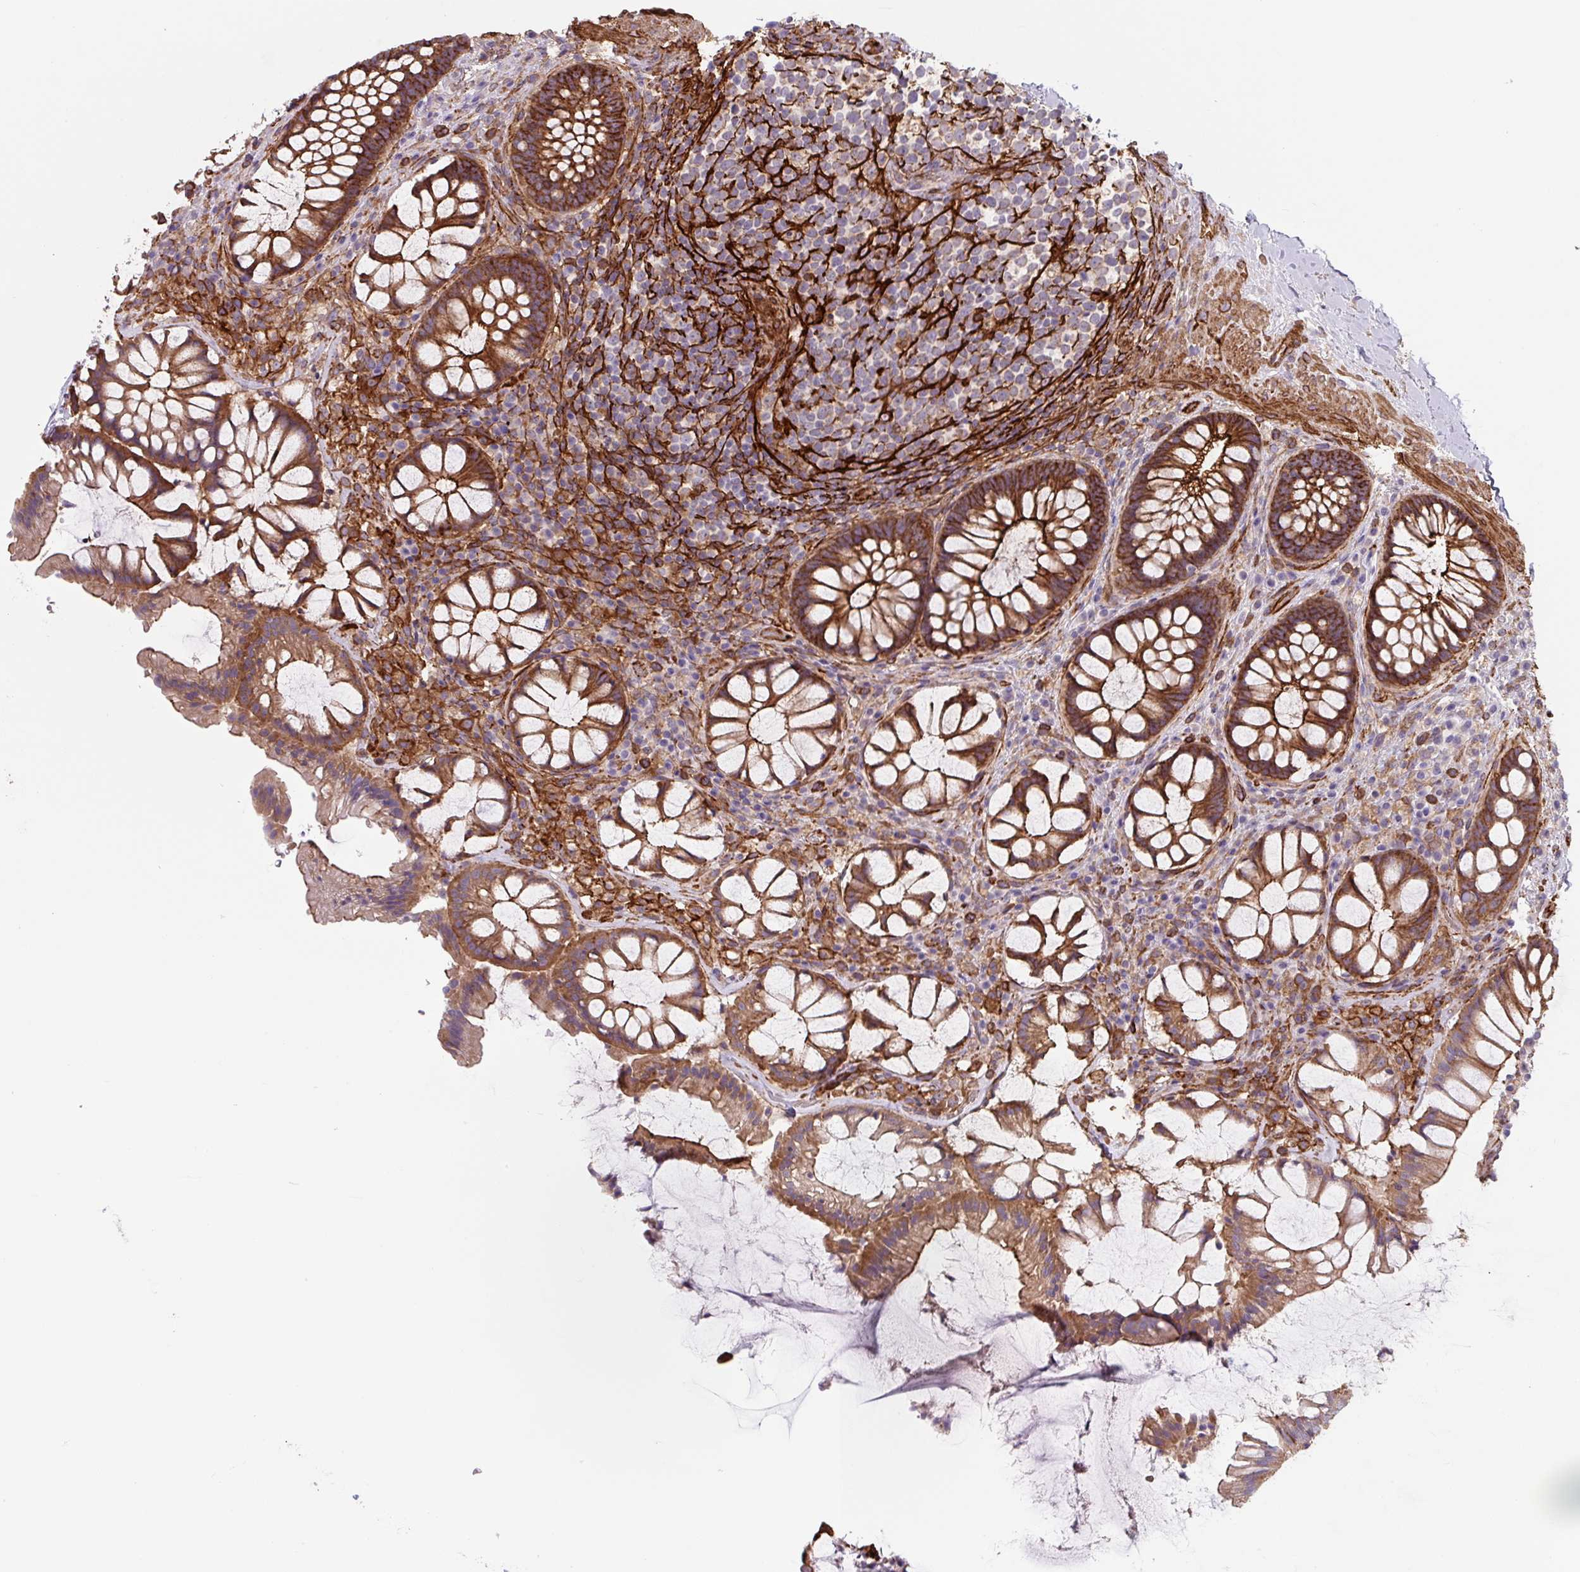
{"staining": {"intensity": "strong", "quantity": ">75%", "location": "cytoplasmic/membranous"}, "tissue": "rectum", "cell_type": "Glandular cells", "image_type": "normal", "snomed": [{"axis": "morphology", "description": "Normal tissue, NOS"}, {"axis": "topography", "description": "Rectum"}], "caption": "Strong cytoplasmic/membranous positivity for a protein is present in about >75% of glandular cells of normal rectum using immunohistochemistry (IHC).", "gene": "DHFR2", "patient": {"sex": "female", "age": 58}}